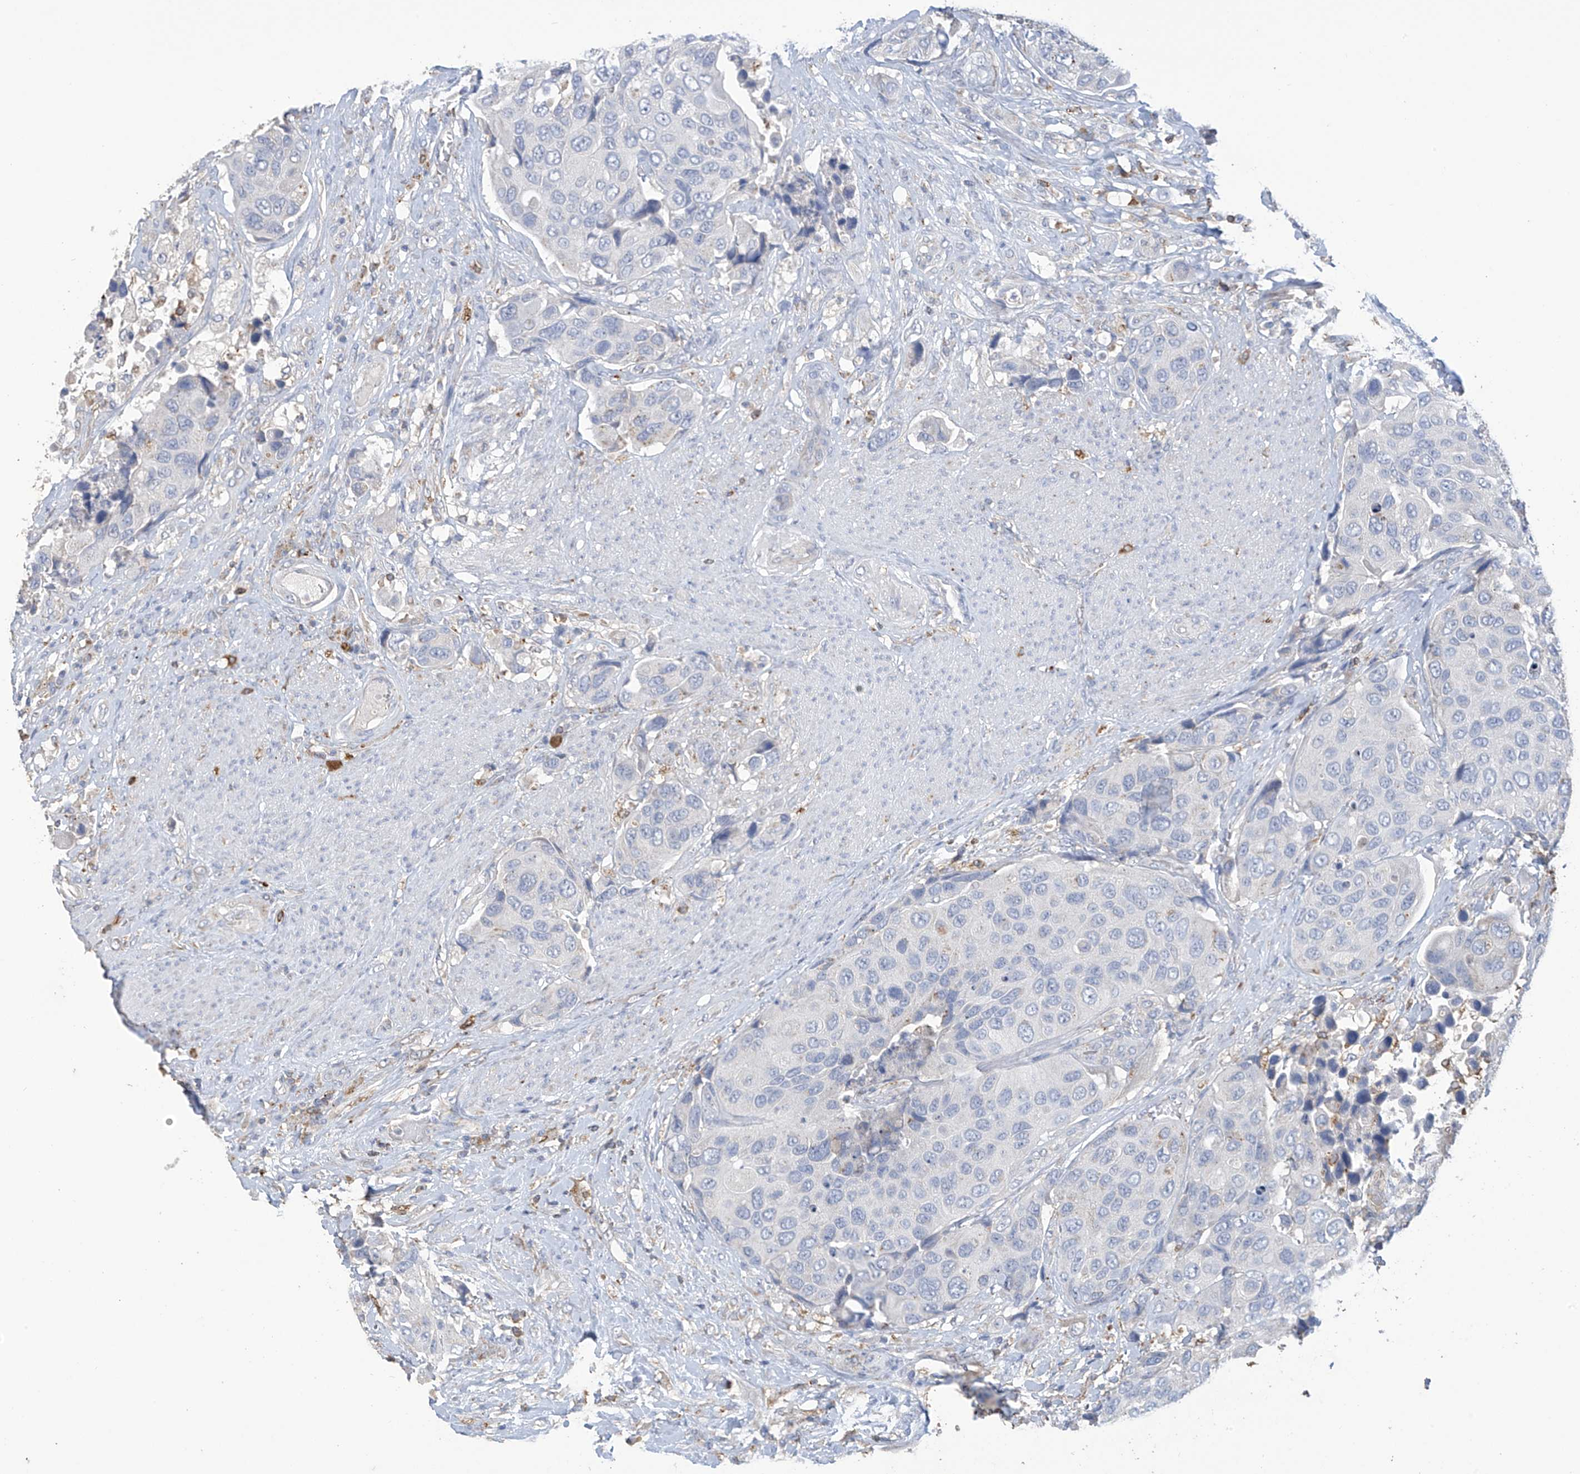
{"staining": {"intensity": "negative", "quantity": "none", "location": "none"}, "tissue": "urothelial cancer", "cell_type": "Tumor cells", "image_type": "cancer", "snomed": [{"axis": "morphology", "description": "Urothelial carcinoma, High grade"}, {"axis": "topography", "description": "Urinary bladder"}], "caption": "High magnification brightfield microscopy of urothelial cancer stained with DAB (brown) and counterstained with hematoxylin (blue): tumor cells show no significant expression. The staining was performed using DAB to visualize the protein expression in brown, while the nuclei were stained in blue with hematoxylin (Magnification: 20x).", "gene": "OGT", "patient": {"sex": "male", "age": 74}}